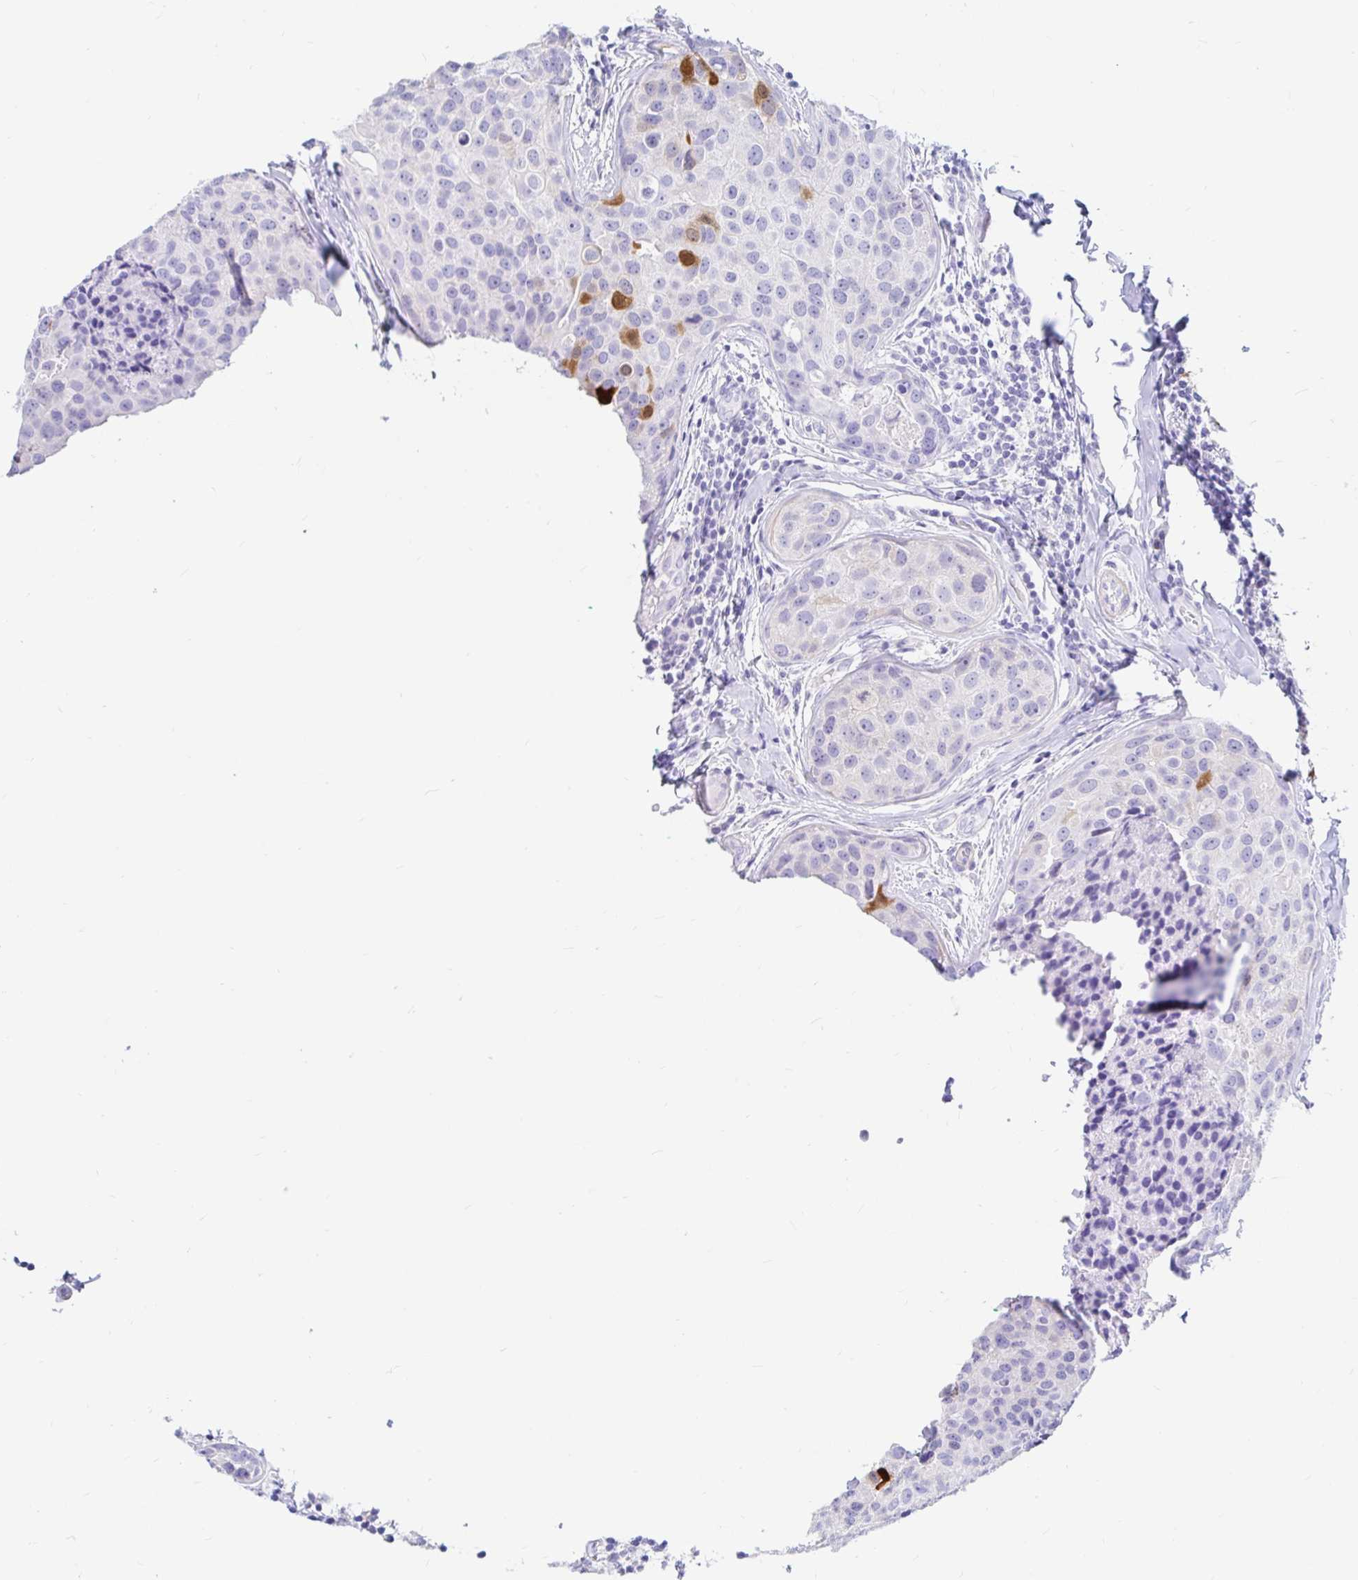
{"staining": {"intensity": "negative", "quantity": "none", "location": "none"}, "tissue": "breast cancer", "cell_type": "Tumor cells", "image_type": "cancer", "snomed": [{"axis": "morphology", "description": "Duct carcinoma"}, {"axis": "topography", "description": "Breast"}], "caption": "Tumor cells are negative for brown protein staining in breast cancer.", "gene": "PPP1R1B", "patient": {"sex": "female", "age": 24}}